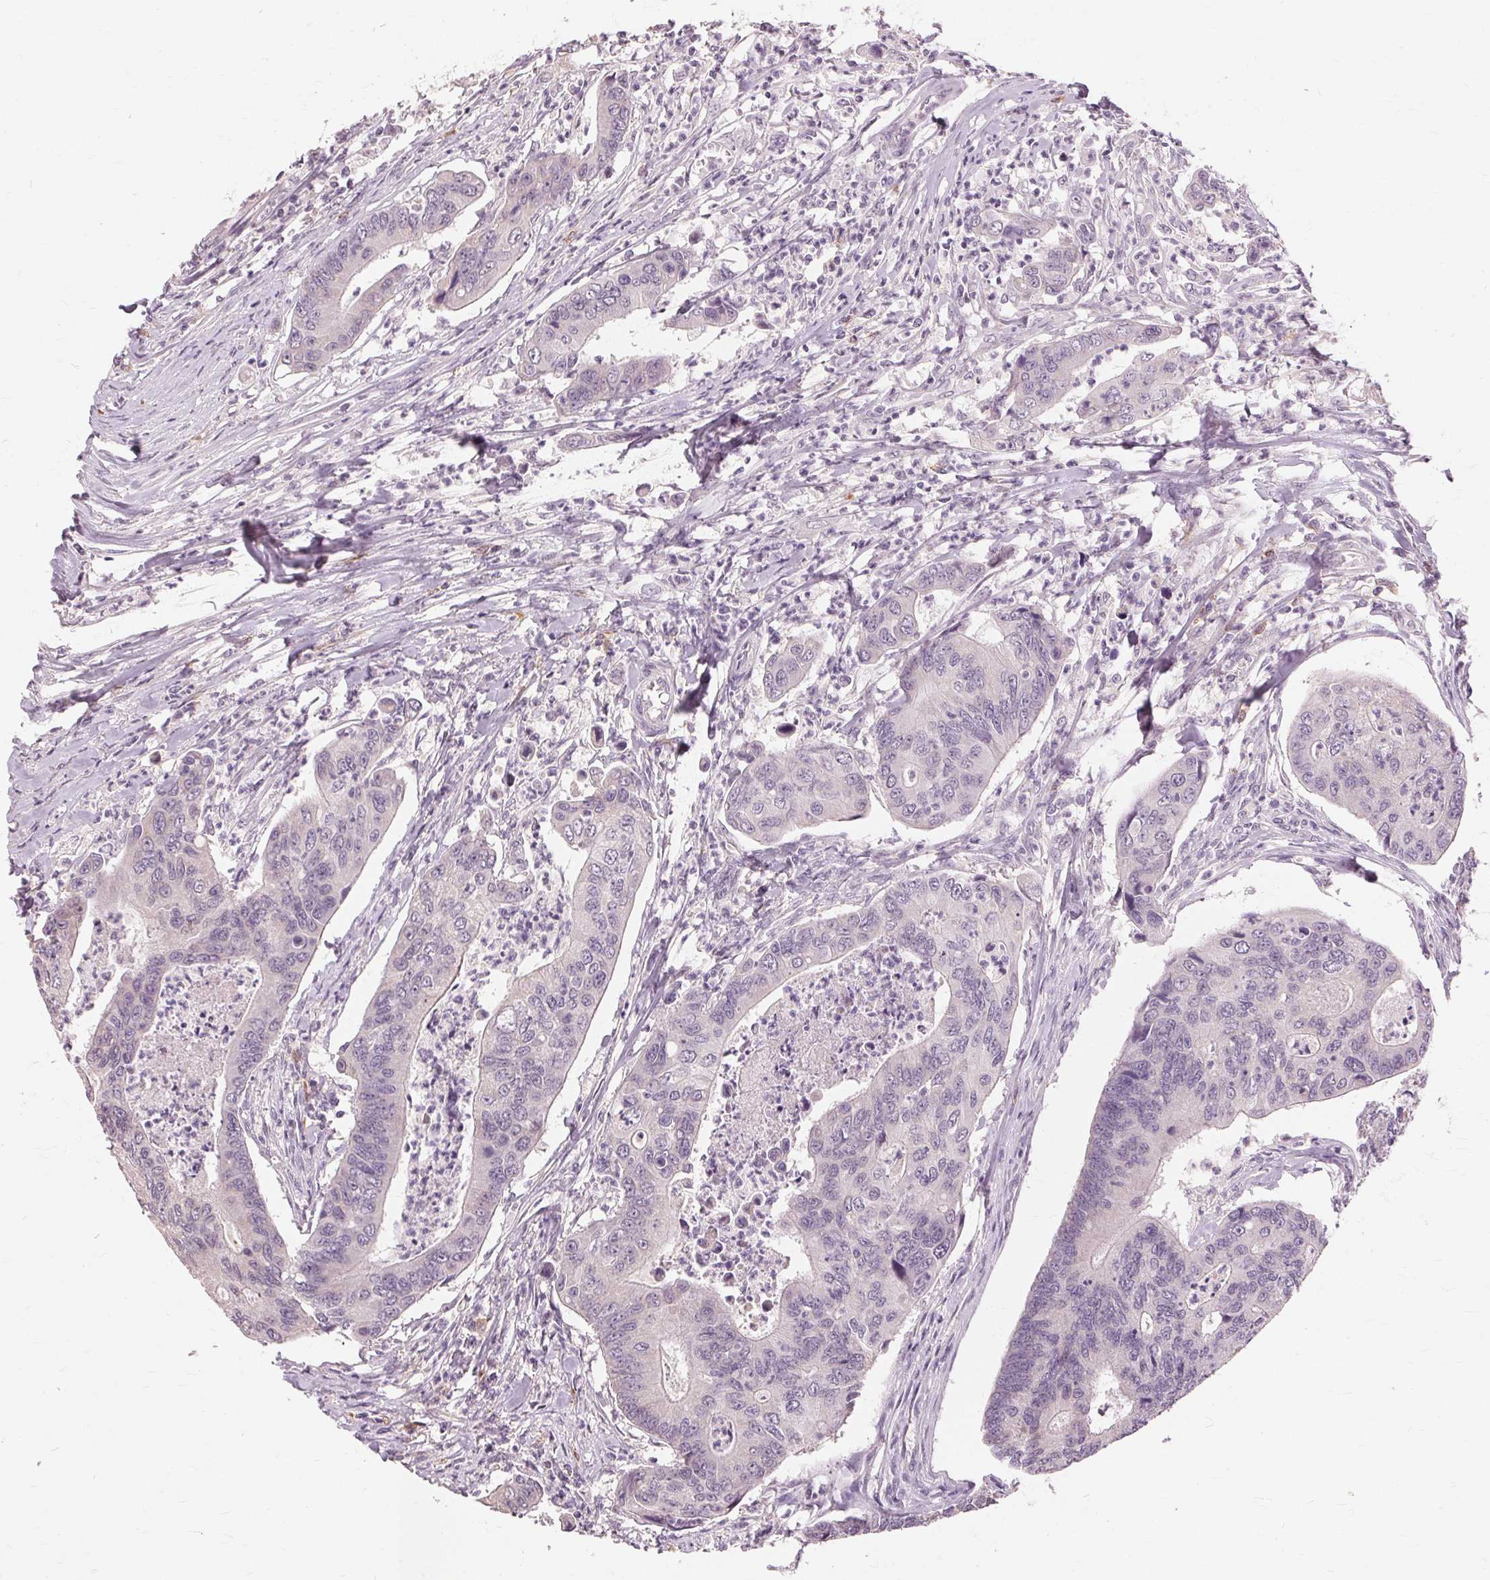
{"staining": {"intensity": "negative", "quantity": "none", "location": "none"}, "tissue": "colorectal cancer", "cell_type": "Tumor cells", "image_type": "cancer", "snomed": [{"axis": "morphology", "description": "Adenocarcinoma, NOS"}, {"axis": "topography", "description": "Colon"}], "caption": "An immunohistochemistry image of adenocarcinoma (colorectal) is shown. There is no staining in tumor cells of adenocarcinoma (colorectal). (DAB IHC visualized using brightfield microscopy, high magnification).", "gene": "SIGLEC6", "patient": {"sex": "female", "age": 67}}